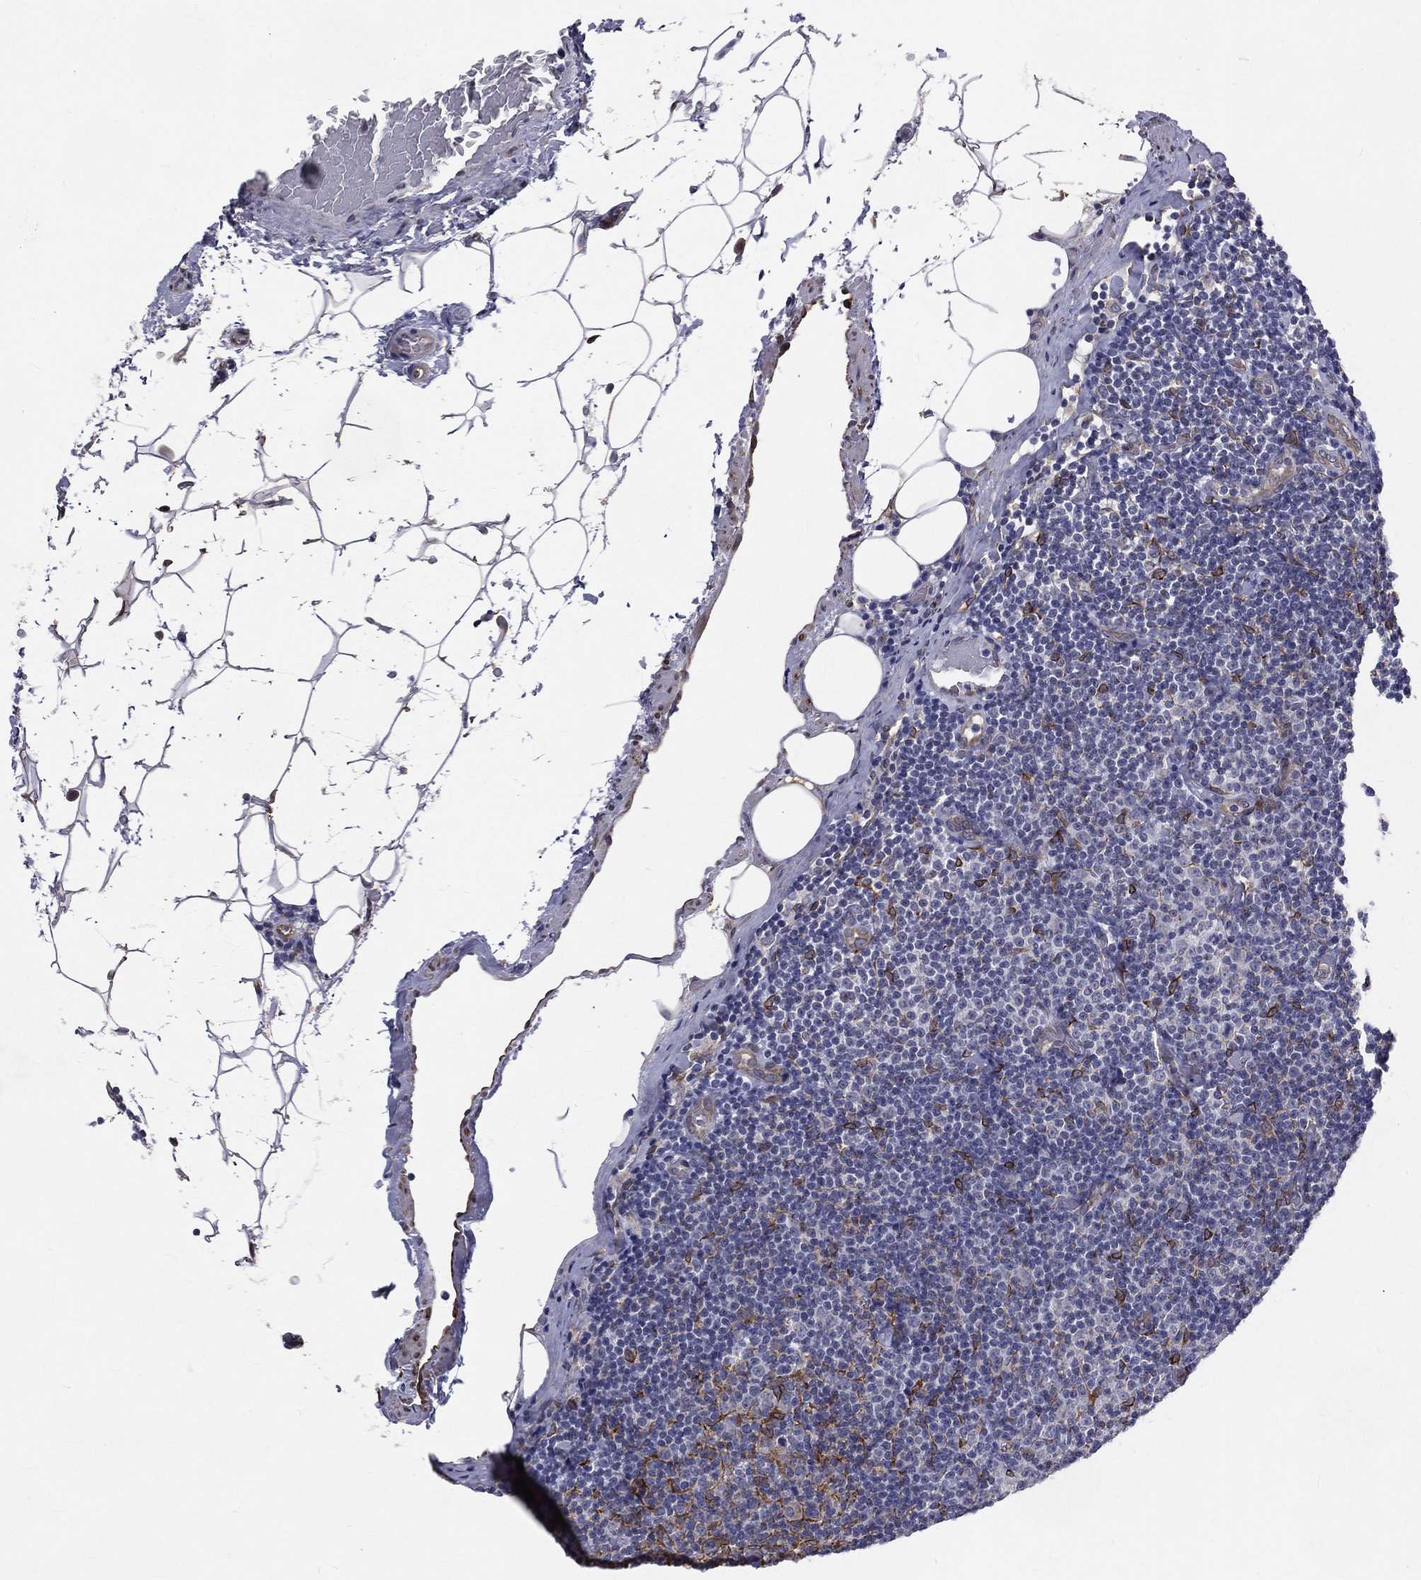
{"staining": {"intensity": "moderate", "quantity": "<25%", "location": "cytoplasmic/membranous"}, "tissue": "lymphoma", "cell_type": "Tumor cells", "image_type": "cancer", "snomed": [{"axis": "morphology", "description": "Malignant lymphoma, non-Hodgkin's type, Low grade"}, {"axis": "topography", "description": "Lymph node"}], "caption": "Immunohistochemistry (DAB) staining of lymphoma reveals moderate cytoplasmic/membranous protein positivity in about <25% of tumor cells. The staining was performed using DAB to visualize the protein expression in brown, while the nuclei were stained in blue with hematoxylin (Magnification: 20x).", "gene": "PGRMC1", "patient": {"sex": "male", "age": 81}}